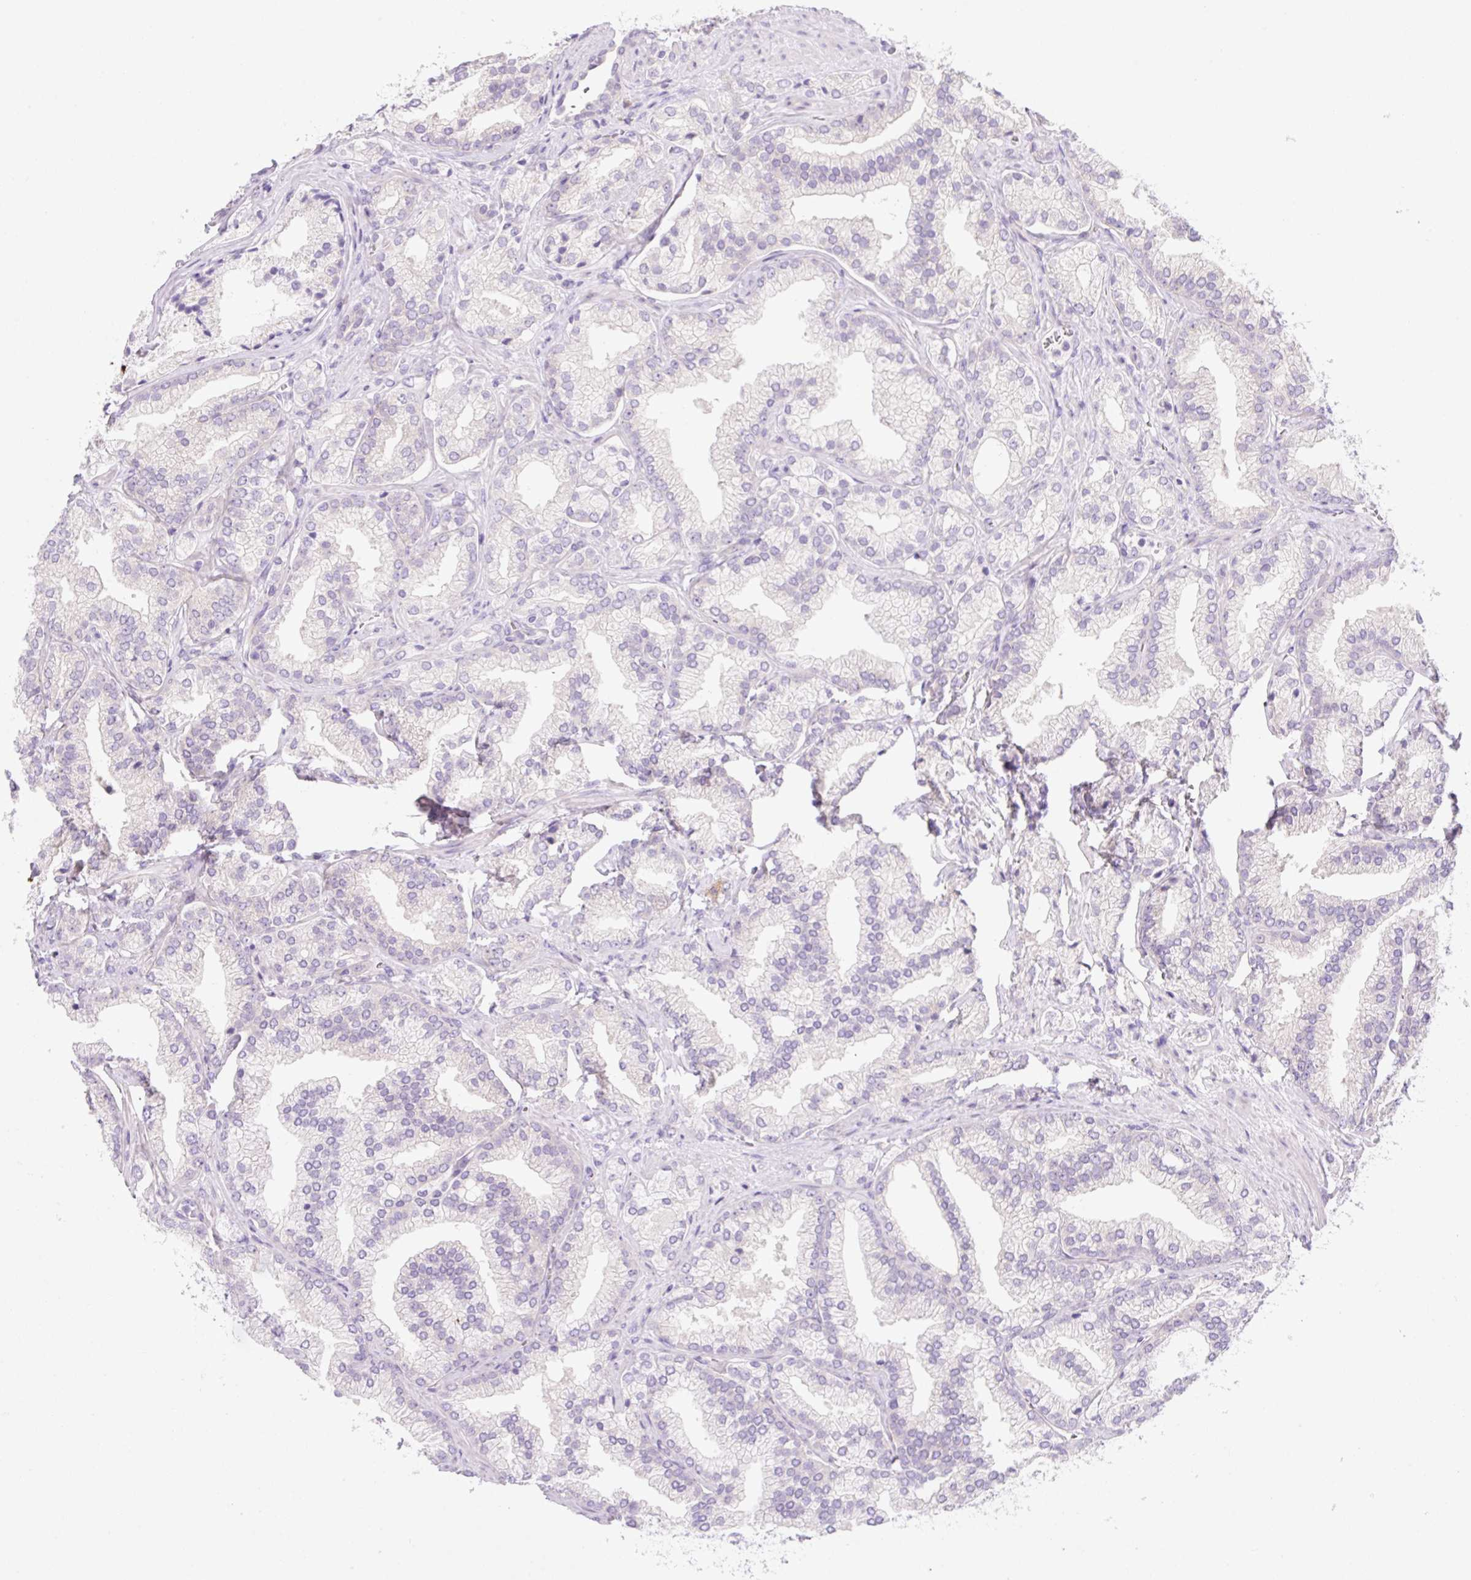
{"staining": {"intensity": "negative", "quantity": "none", "location": "none"}, "tissue": "prostate cancer", "cell_type": "Tumor cells", "image_type": "cancer", "snomed": [{"axis": "morphology", "description": "Adenocarcinoma, High grade"}, {"axis": "topography", "description": "Prostate"}], "caption": "This is an immunohistochemistry photomicrograph of human high-grade adenocarcinoma (prostate). There is no staining in tumor cells.", "gene": "CELF6", "patient": {"sex": "male", "age": 68}}